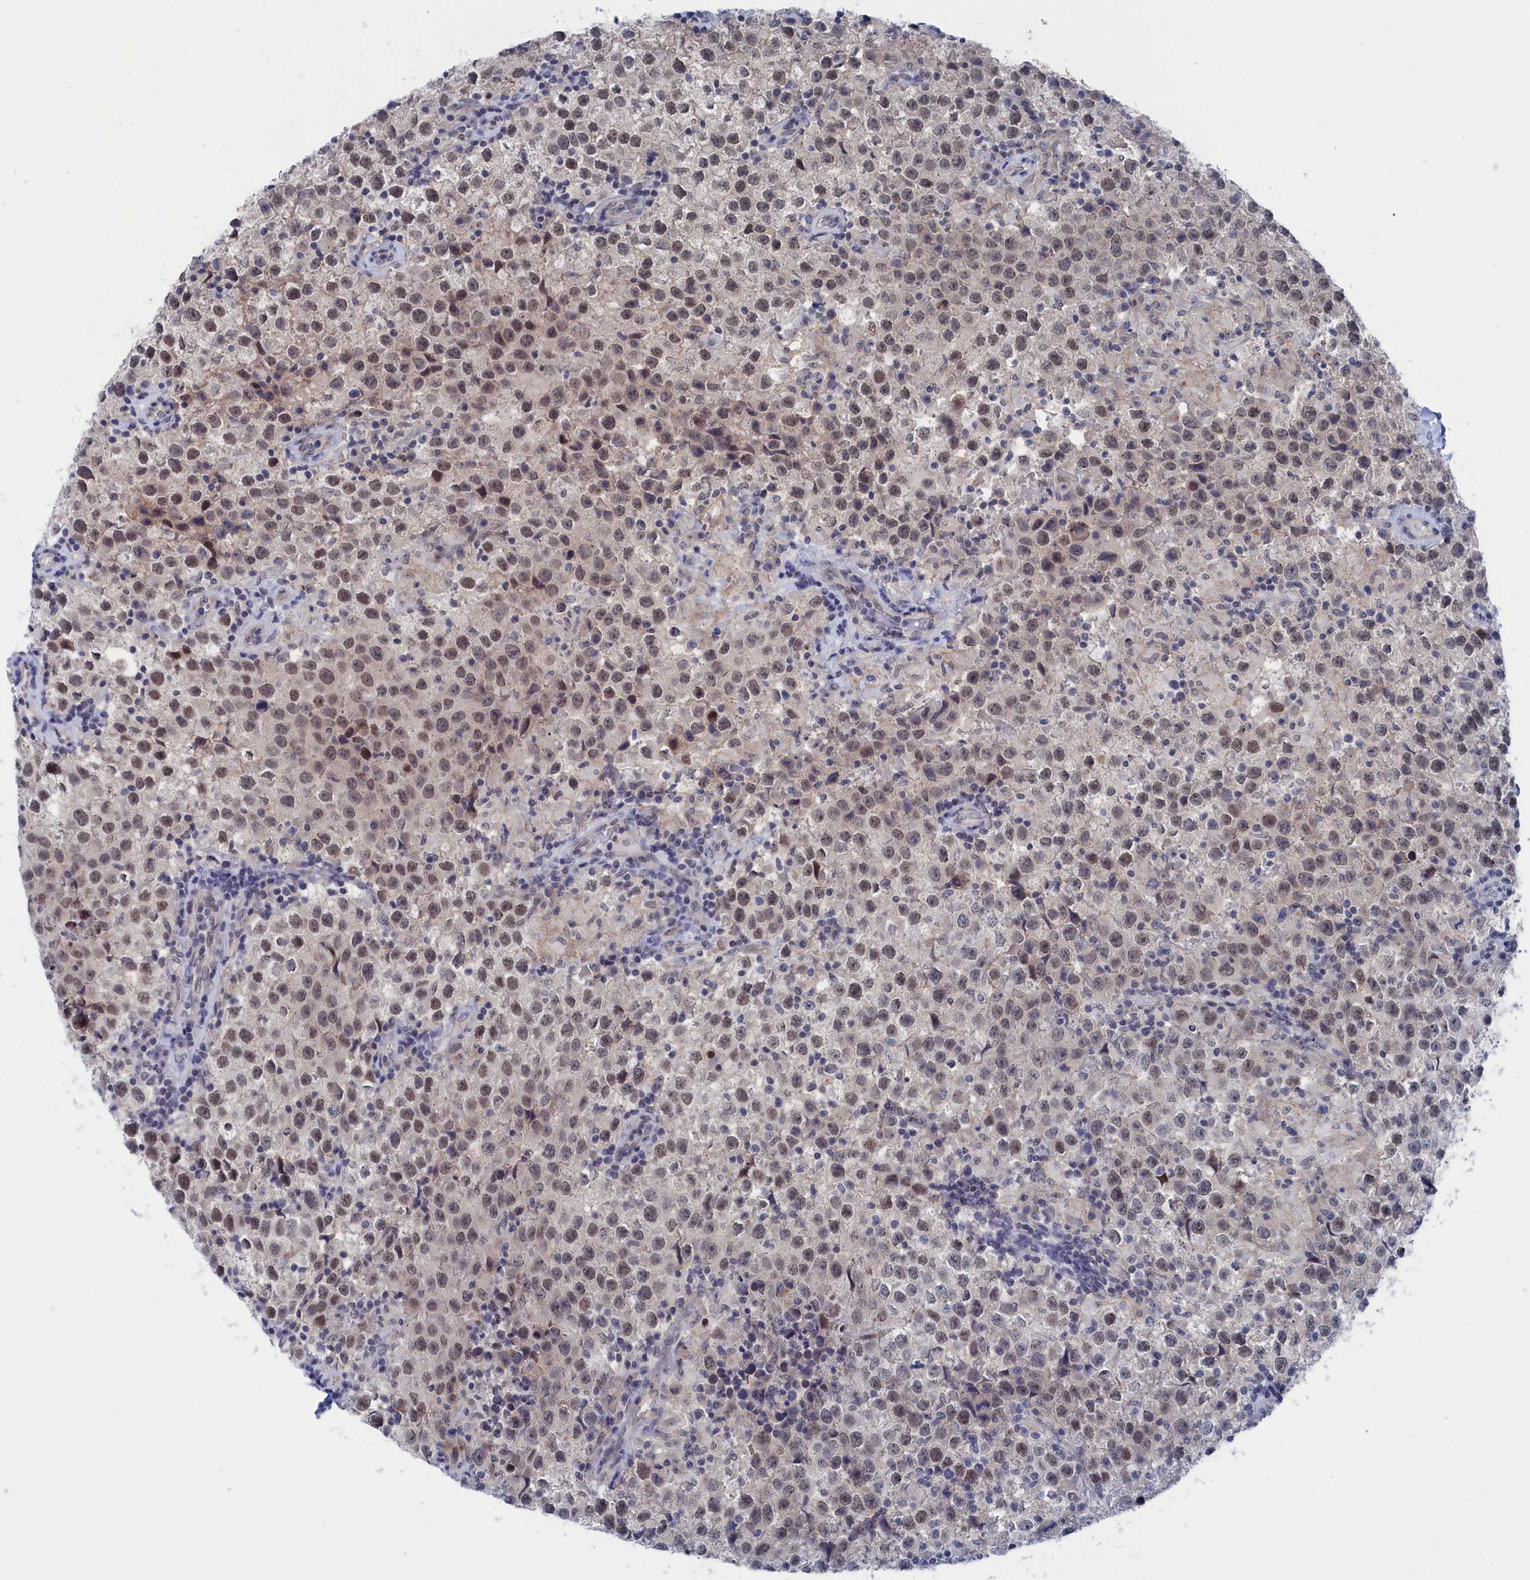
{"staining": {"intensity": "weak", "quantity": "25%-75%", "location": "nuclear"}, "tissue": "testis cancer", "cell_type": "Tumor cells", "image_type": "cancer", "snomed": [{"axis": "morphology", "description": "Seminoma, NOS"}, {"axis": "morphology", "description": "Carcinoma, Embryonal, NOS"}, {"axis": "topography", "description": "Testis"}], "caption": "Testis cancer stained with DAB immunohistochemistry shows low levels of weak nuclear staining in approximately 25%-75% of tumor cells.", "gene": "MARCHF3", "patient": {"sex": "male", "age": 41}}